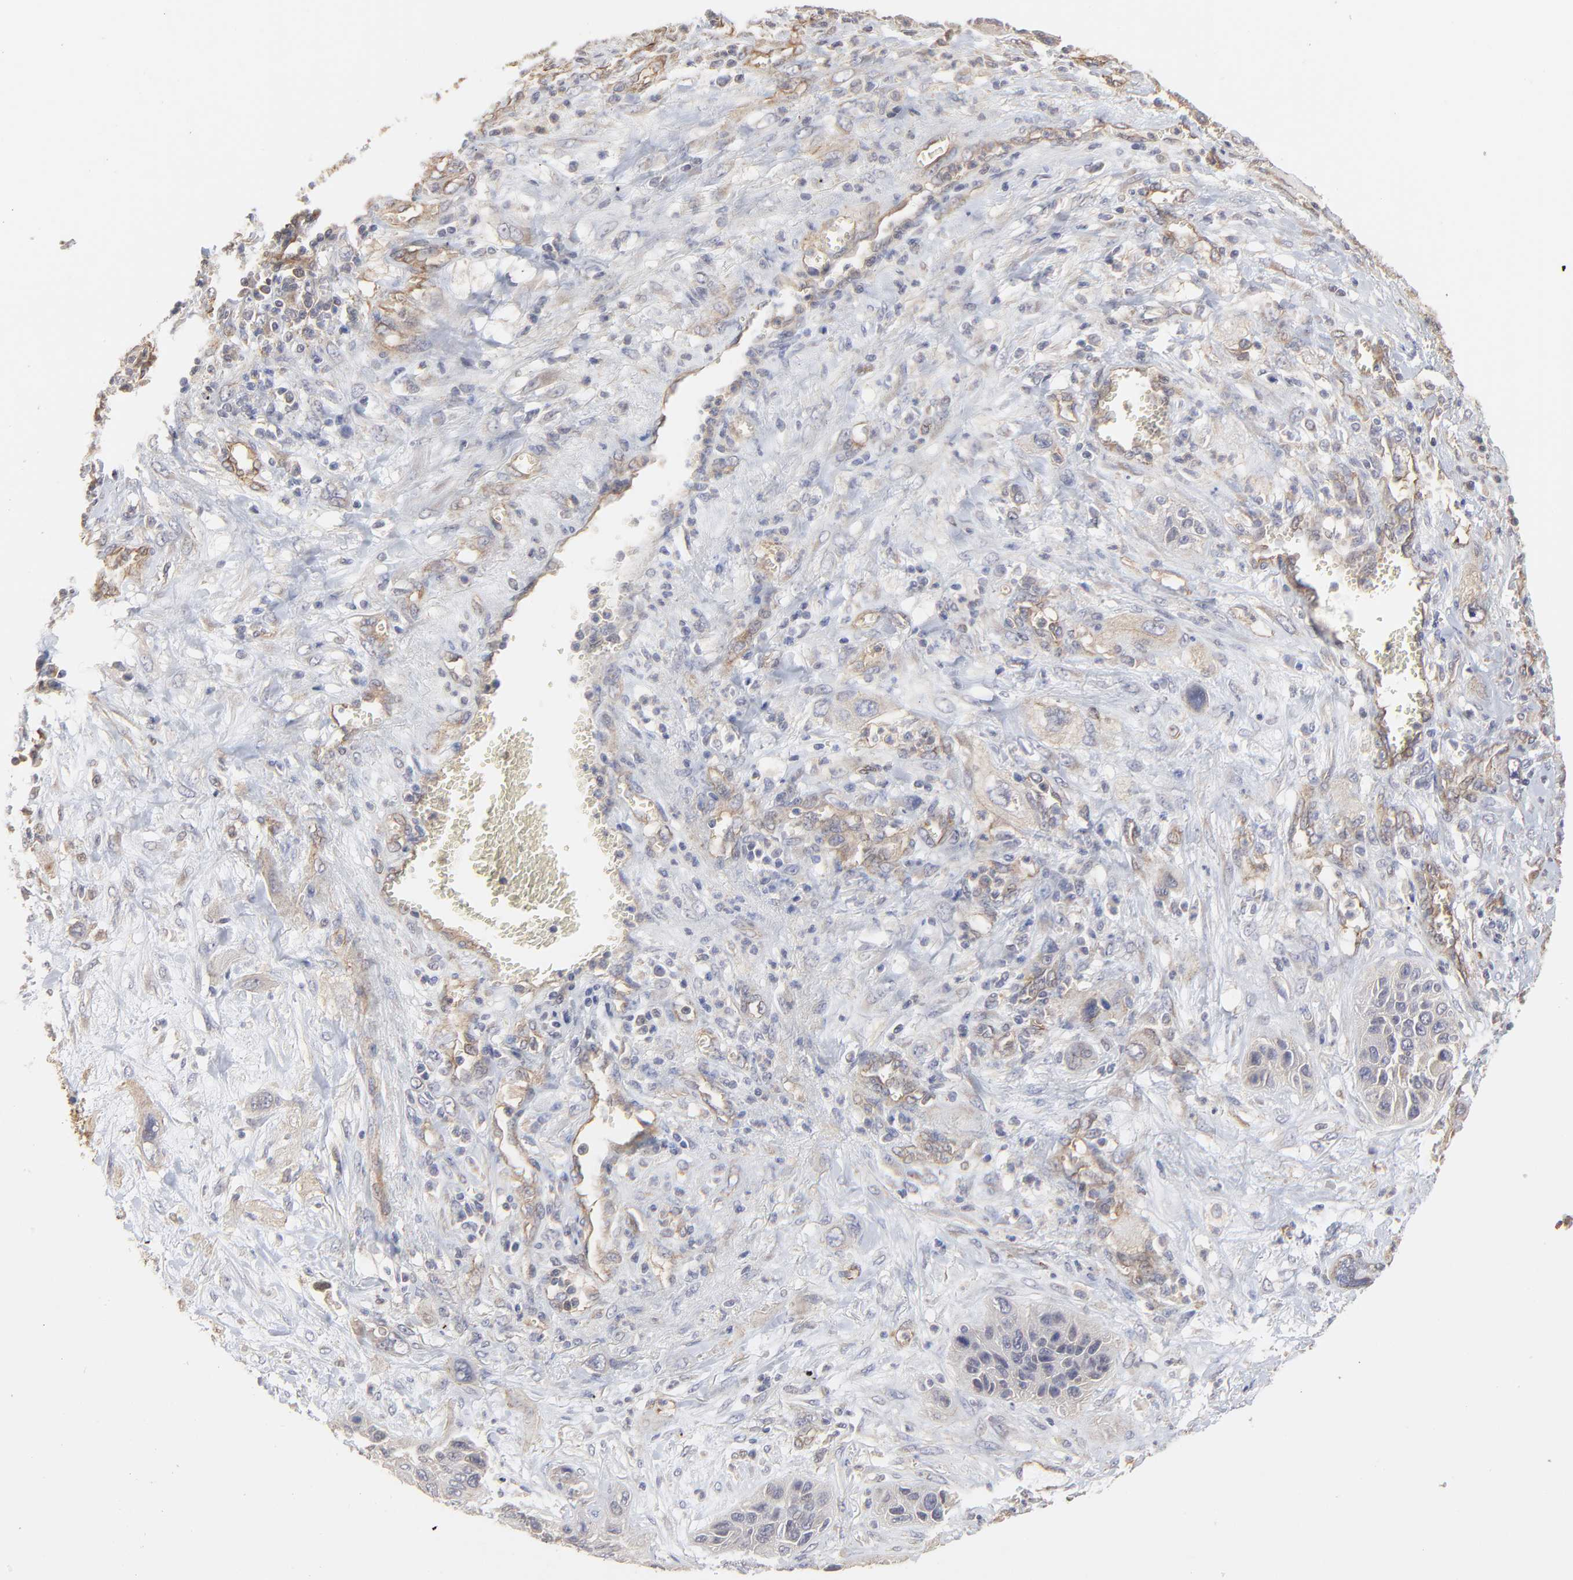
{"staining": {"intensity": "weak", "quantity": "25%-75%", "location": "cytoplasmic/membranous"}, "tissue": "lung cancer", "cell_type": "Tumor cells", "image_type": "cancer", "snomed": [{"axis": "morphology", "description": "Squamous cell carcinoma, NOS"}, {"axis": "topography", "description": "Lung"}], "caption": "Protein staining of squamous cell carcinoma (lung) tissue demonstrates weak cytoplasmic/membranous positivity in about 25%-75% of tumor cells. (DAB IHC with brightfield microscopy, high magnification).", "gene": "ARMT1", "patient": {"sex": "female", "age": 76}}